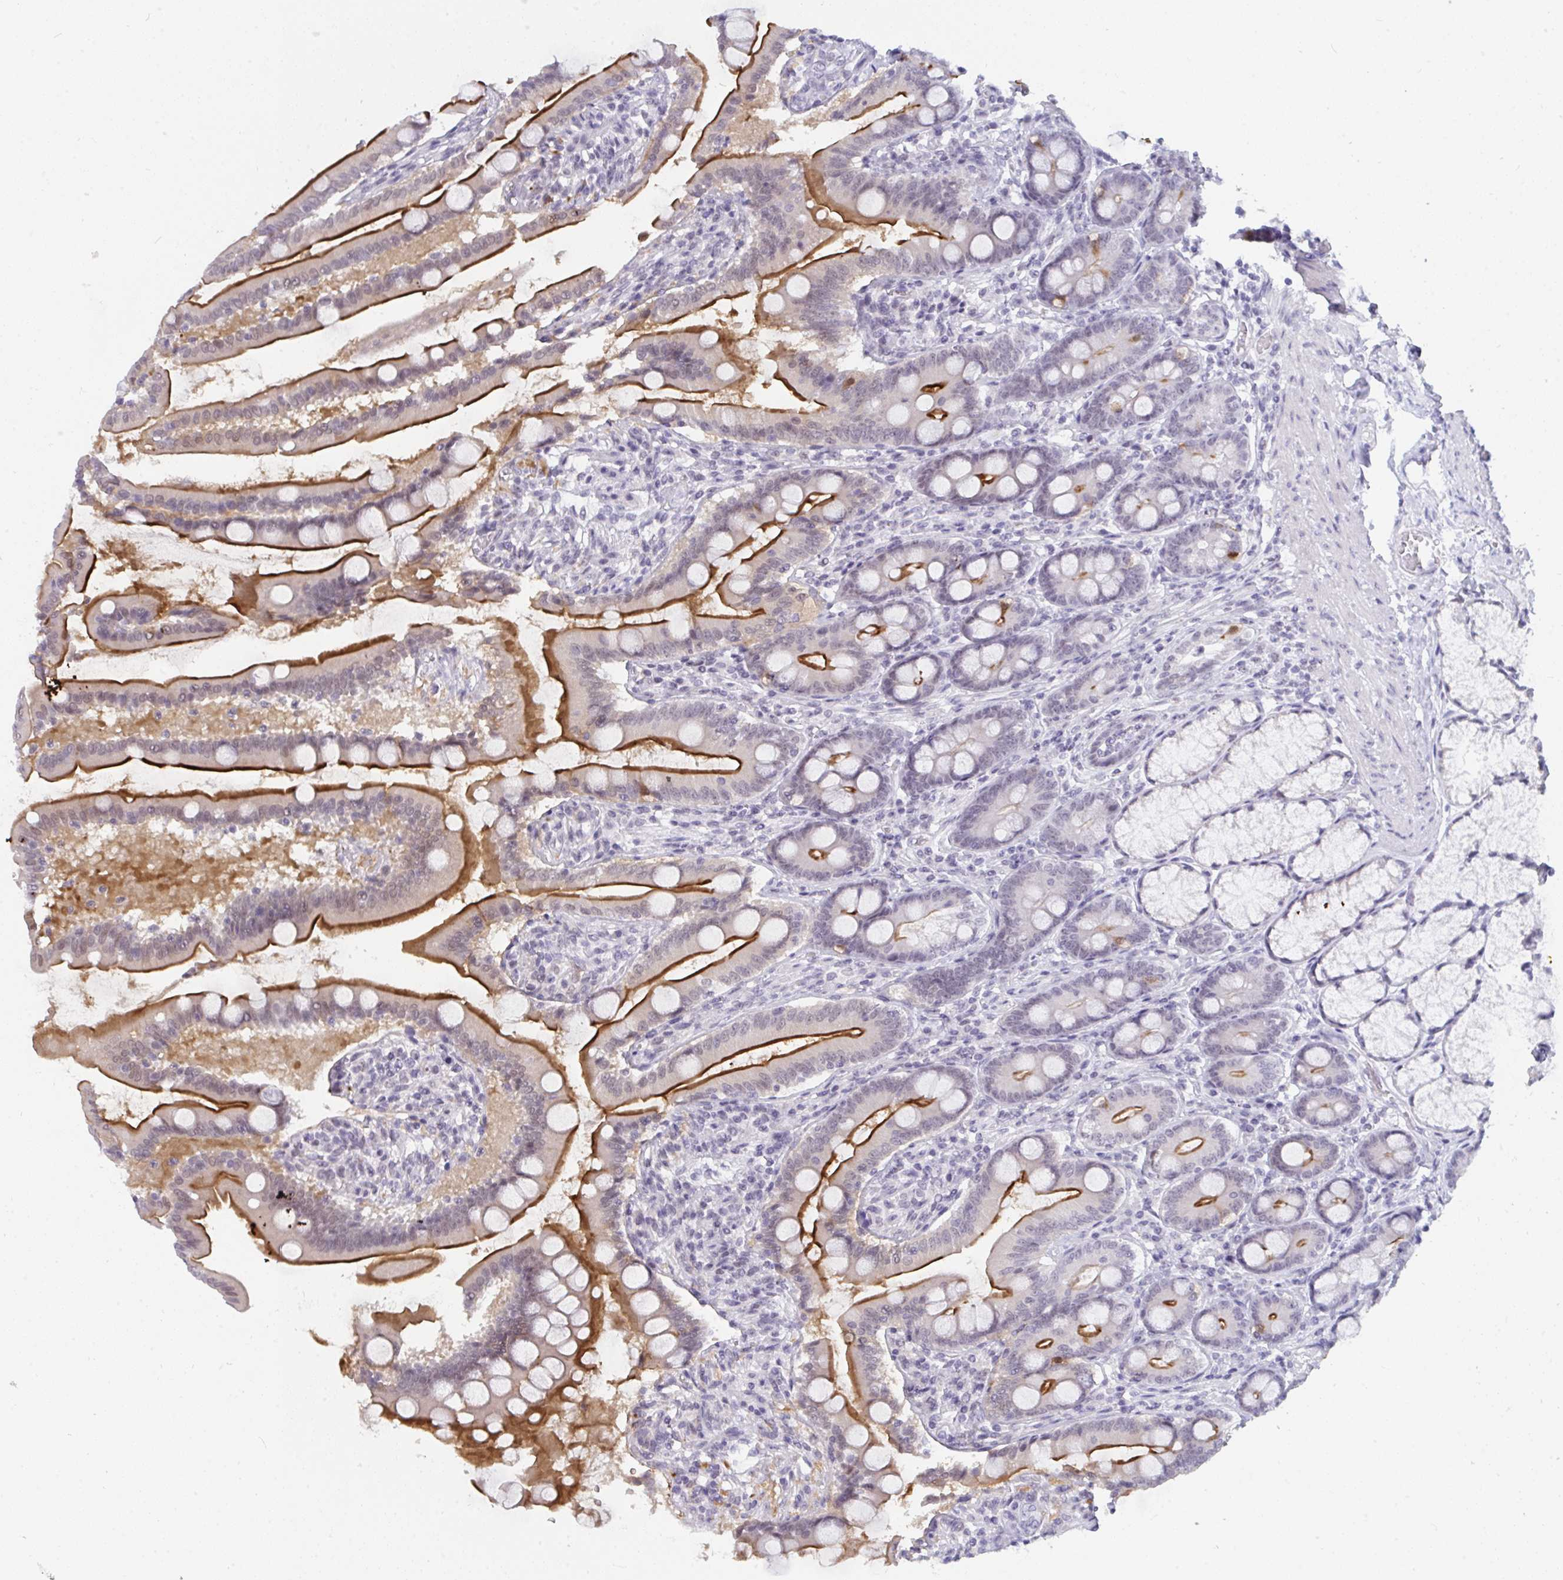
{"staining": {"intensity": "strong", "quantity": "25%-75%", "location": "cytoplasmic/membranous,nuclear"}, "tissue": "duodenum", "cell_type": "Glandular cells", "image_type": "normal", "snomed": [{"axis": "morphology", "description": "Normal tissue, NOS"}, {"axis": "topography", "description": "Duodenum"}], "caption": "DAB (3,3'-diaminobenzidine) immunohistochemical staining of normal human duodenum shows strong cytoplasmic/membranous,nuclear protein positivity in approximately 25%-75% of glandular cells.", "gene": "CDK13", "patient": {"sex": "female", "age": 67}}